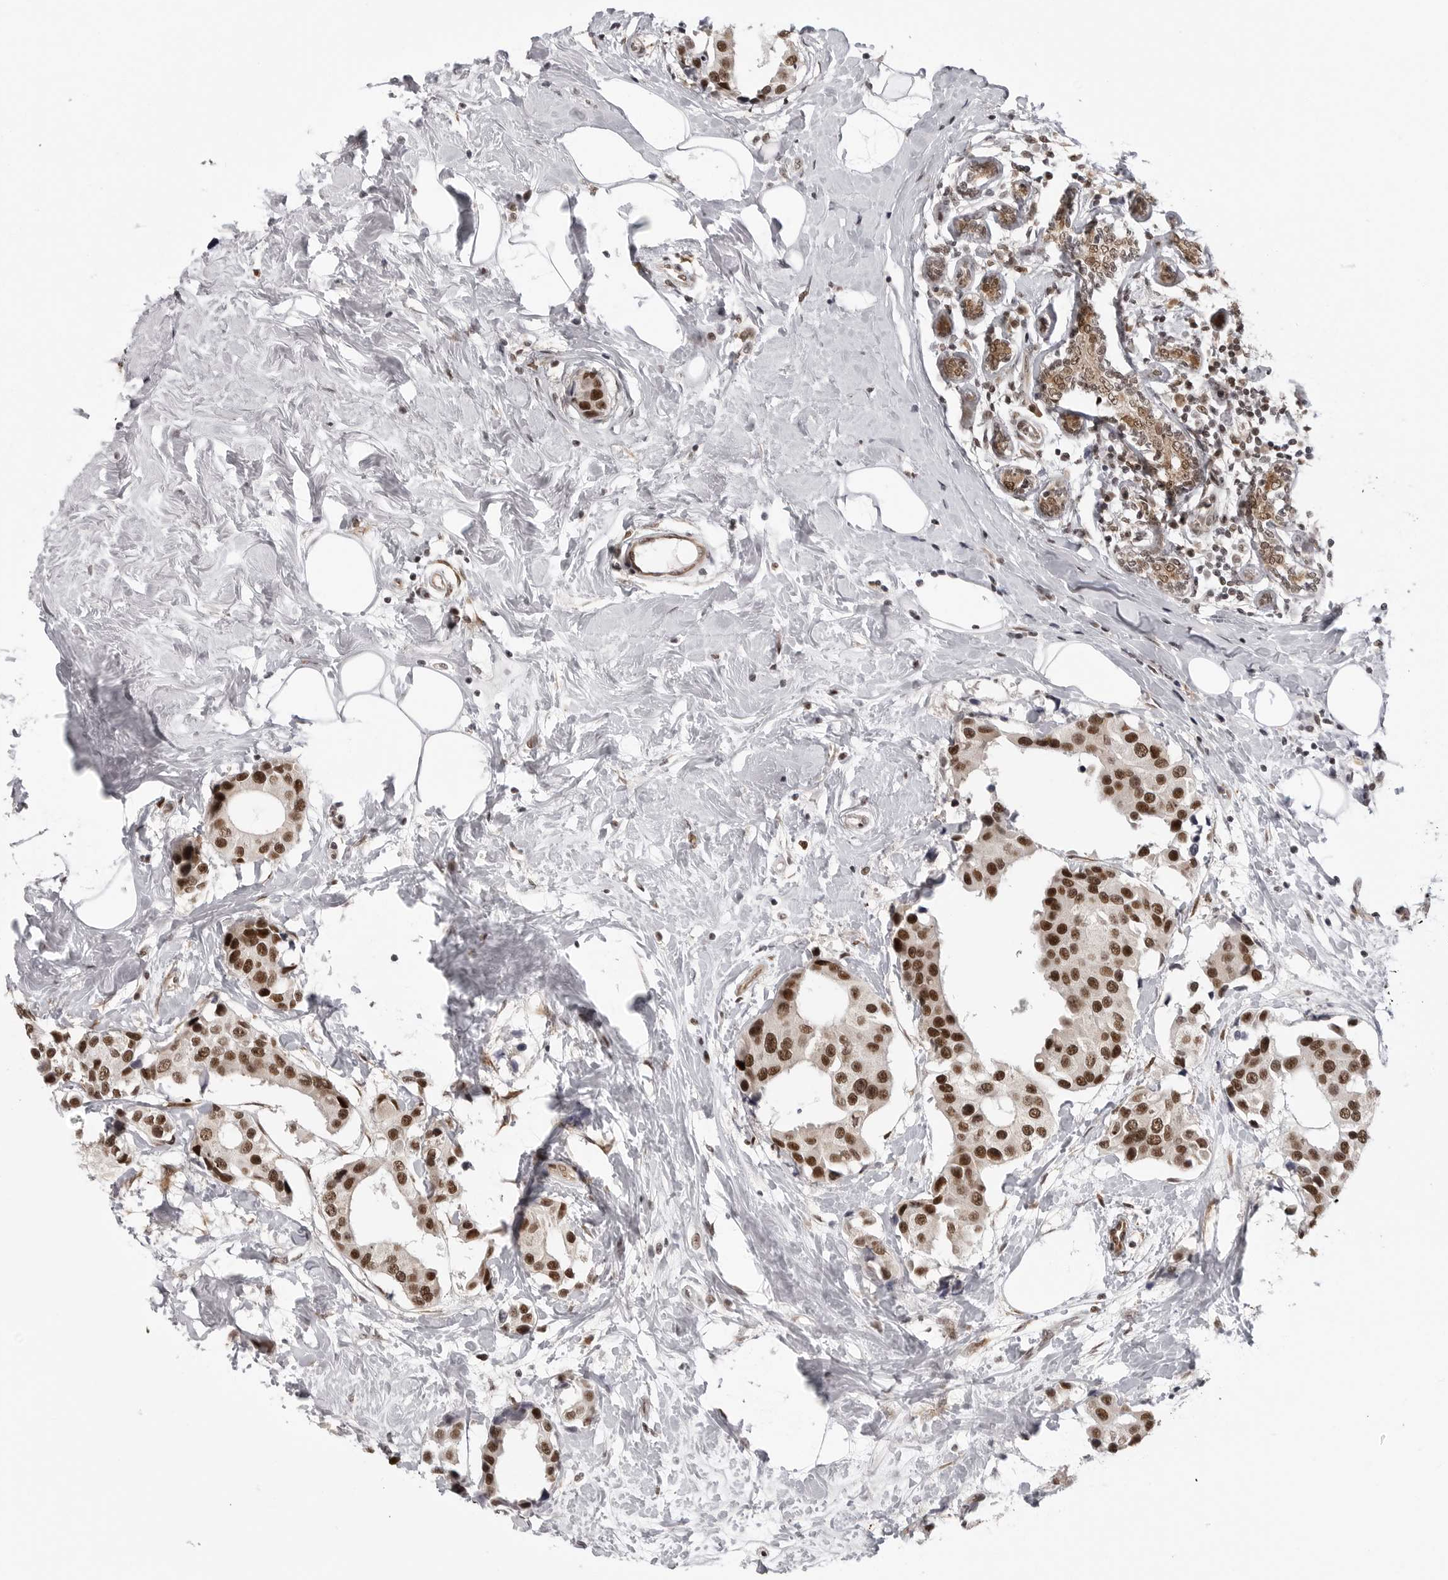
{"staining": {"intensity": "strong", "quantity": ">75%", "location": "nuclear"}, "tissue": "breast cancer", "cell_type": "Tumor cells", "image_type": "cancer", "snomed": [{"axis": "morphology", "description": "Normal tissue, NOS"}, {"axis": "morphology", "description": "Duct carcinoma"}, {"axis": "topography", "description": "Breast"}], "caption": "Intraductal carcinoma (breast) was stained to show a protein in brown. There is high levels of strong nuclear positivity in approximately >75% of tumor cells. The staining is performed using DAB (3,3'-diaminobenzidine) brown chromogen to label protein expression. The nuclei are counter-stained blue using hematoxylin.", "gene": "PRDM10", "patient": {"sex": "female", "age": 39}}